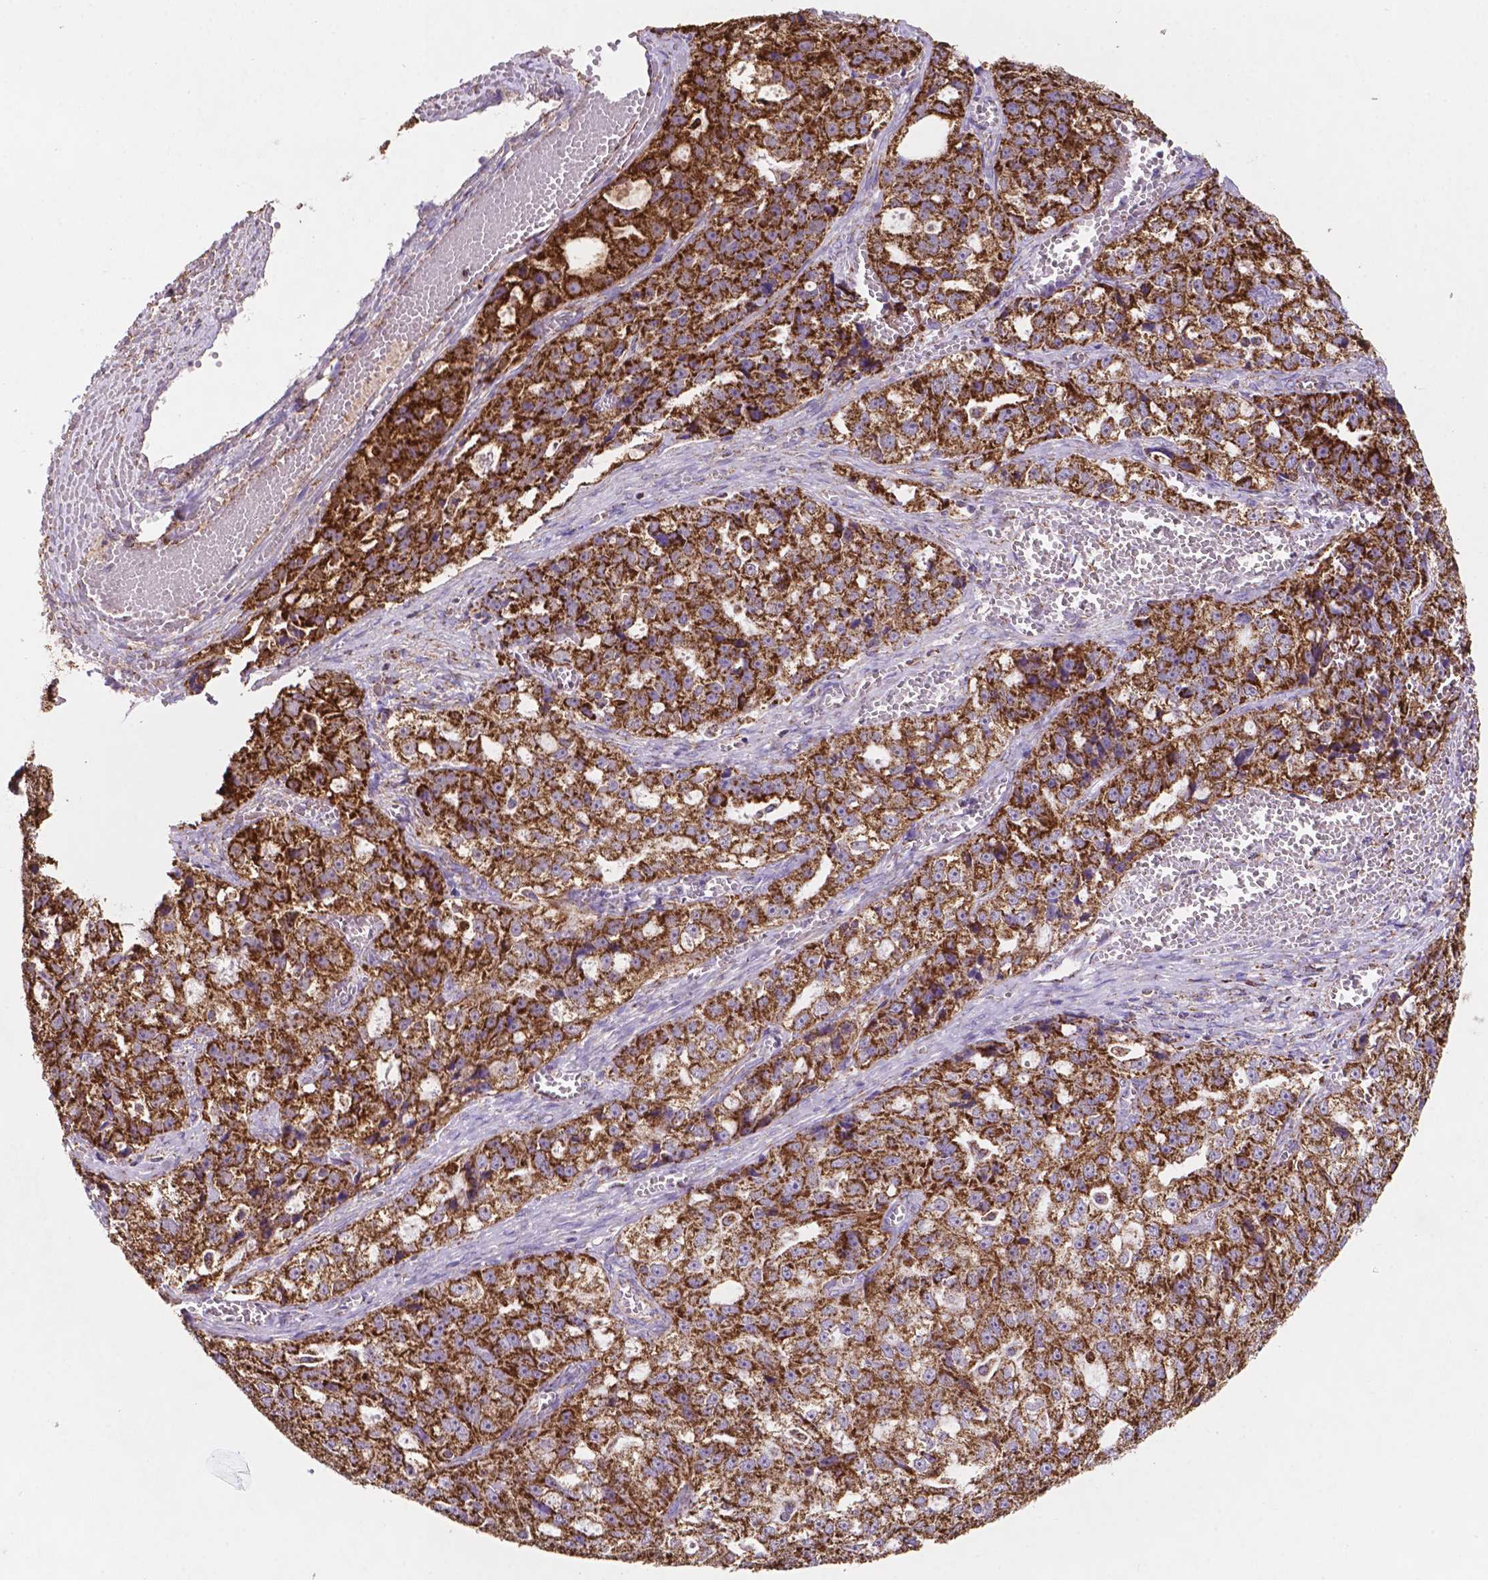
{"staining": {"intensity": "strong", "quantity": ">75%", "location": "cytoplasmic/membranous"}, "tissue": "ovarian cancer", "cell_type": "Tumor cells", "image_type": "cancer", "snomed": [{"axis": "morphology", "description": "Cystadenocarcinoma, serous, NOS"}, {"axis": "topography", "description": "Ovary"}], "caption": "Protein expression analysis of ovarian cancer (serous cystadenocarcinoma) demonstrates strong cytoplasmic/membranous staining in about >75% of tumor cells.", "gene": "HSPD1", "patient": {"sex": "female", "age": 51}}